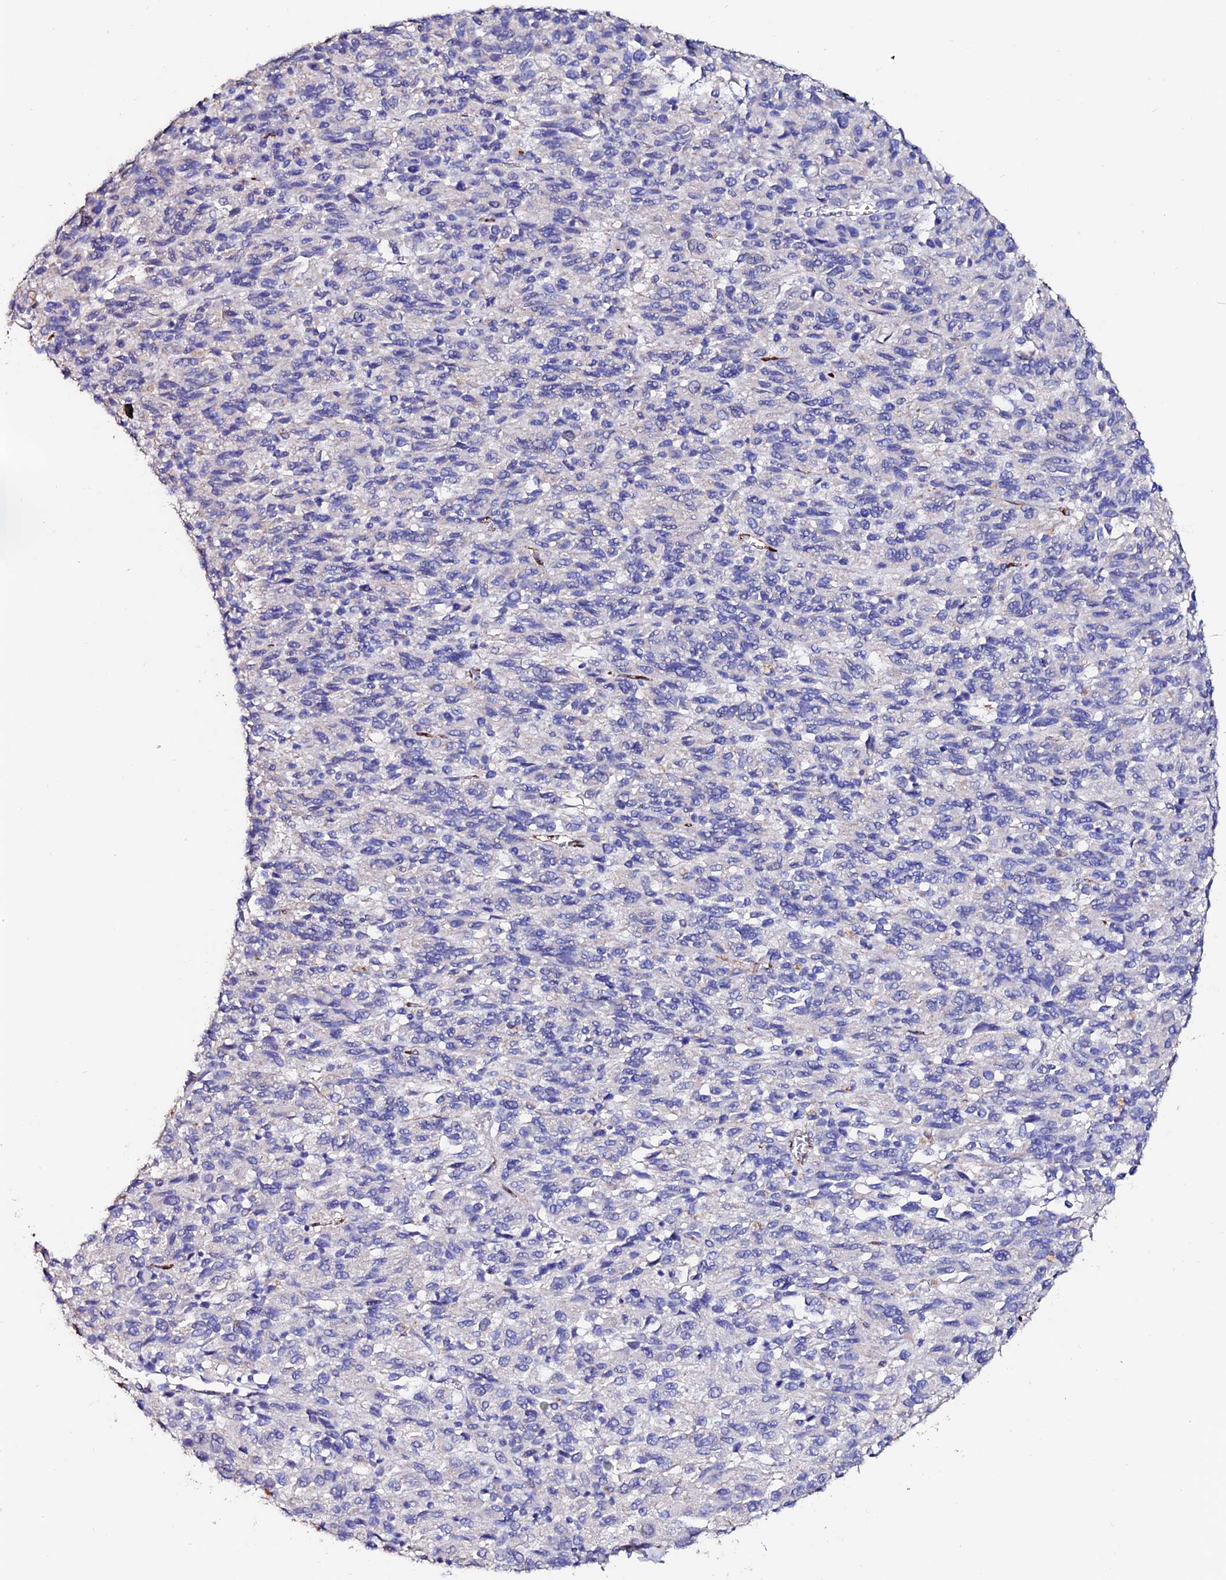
{"staining": {"intensity": "negative", "quantity": "none", "location": "none"}, "tissue": "melanoma", "cell_type": "Tumor cells", "image_type": "cancer", "snomed": [{"axis": "morphology", "description": "Malignant melanoma, Metastatic site"}, {"axis": "topography", "description": "Lung"}], "caption": "Immunohistochemistry of malignant melanoma (metastatic site) exhibits no staining in tumor cells.", "gene": "ESM1", "patient": {"sex": "male", "age": 64}}